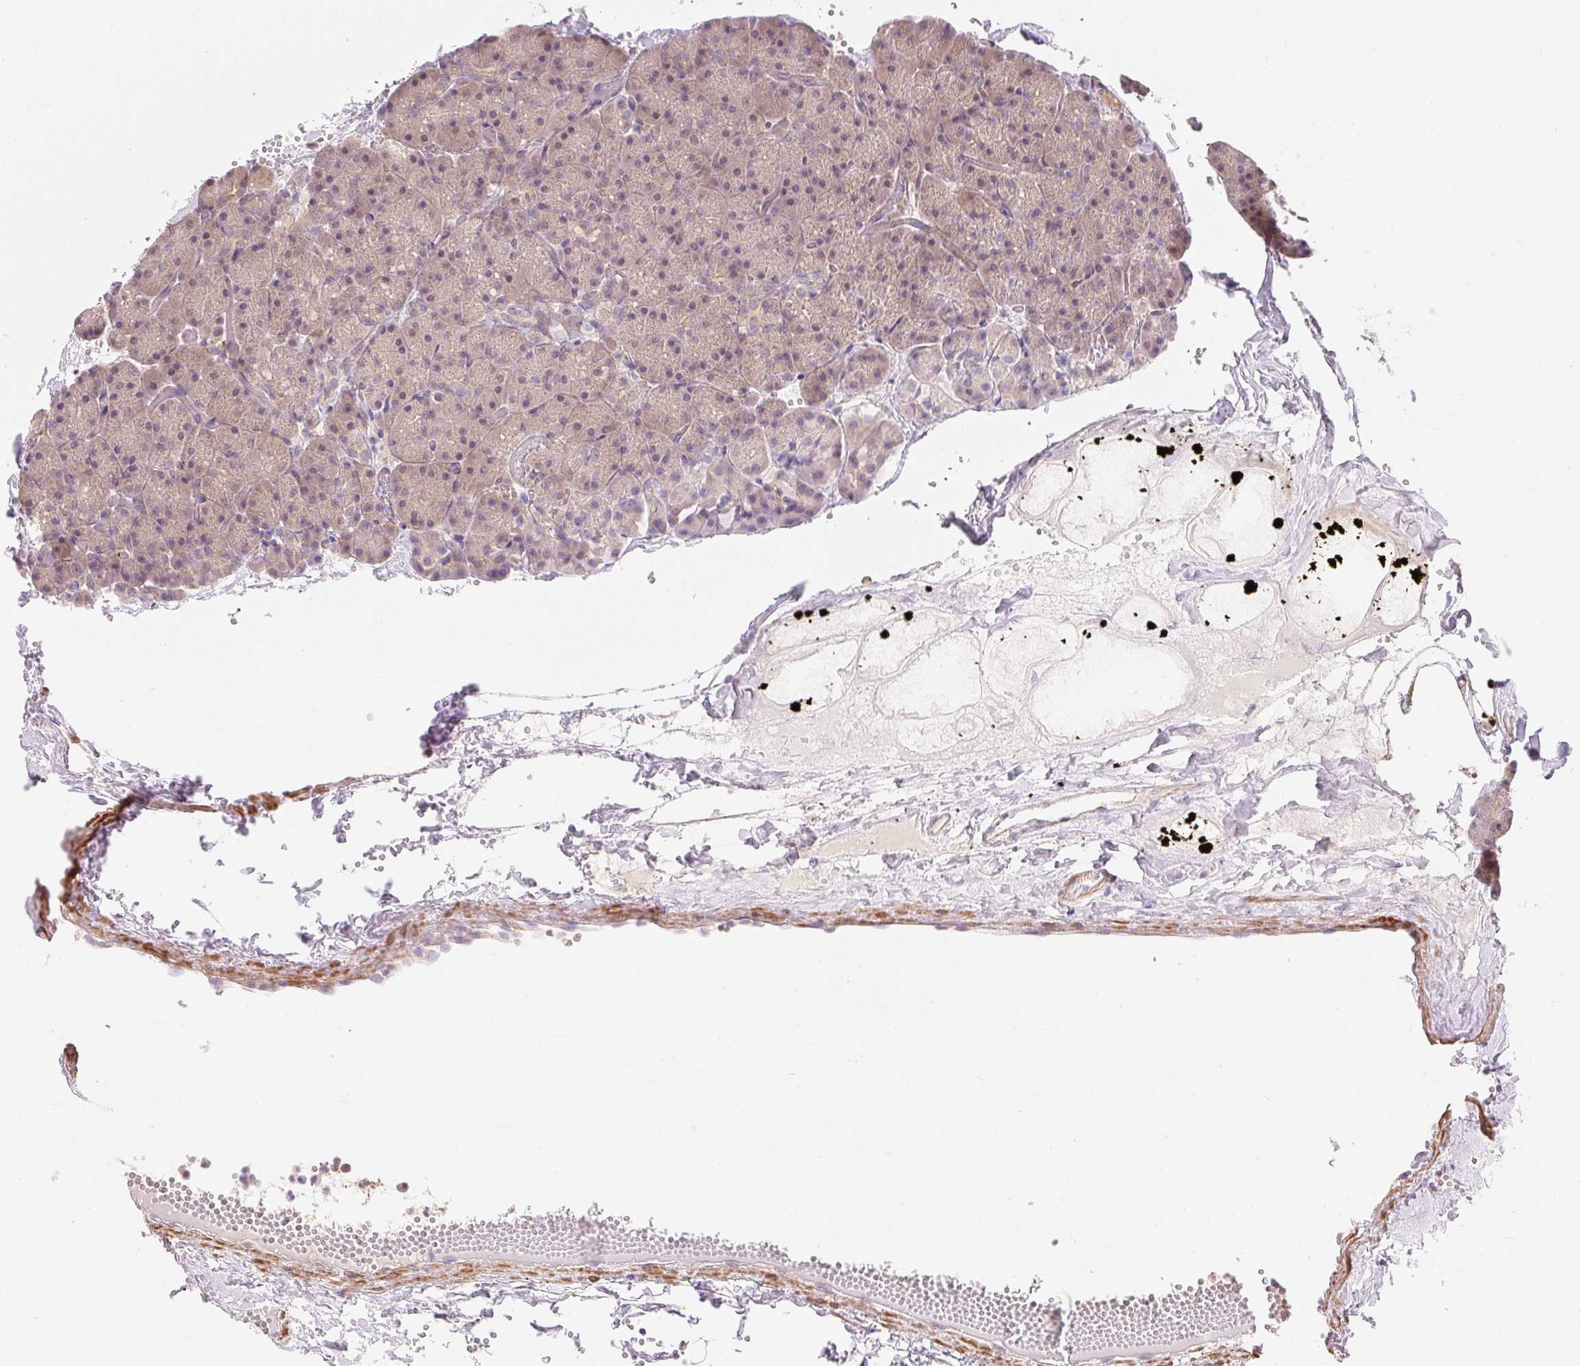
{"staining": {"intensity": "weak", "quantity": ">75%", "location": "cytoplasmic/membranous,nuclear"}, "tissue": "pancreas", "cell_type": "Exocrine glandular cells", "image_type": "normal", "snomed": [{"axis": "morphology", "description": "Normal tissue, NOS"}, {"axis": "topography", "description": "Pancreas"}], "caption": "Exocrine glandular cells show low levels of weak cytoplasmic/membranous,nuclear staining in approximately >75% of cells in benign human pancreas.", "gene": "EMC10", "patient": {"sex": "male", "age": 36}}